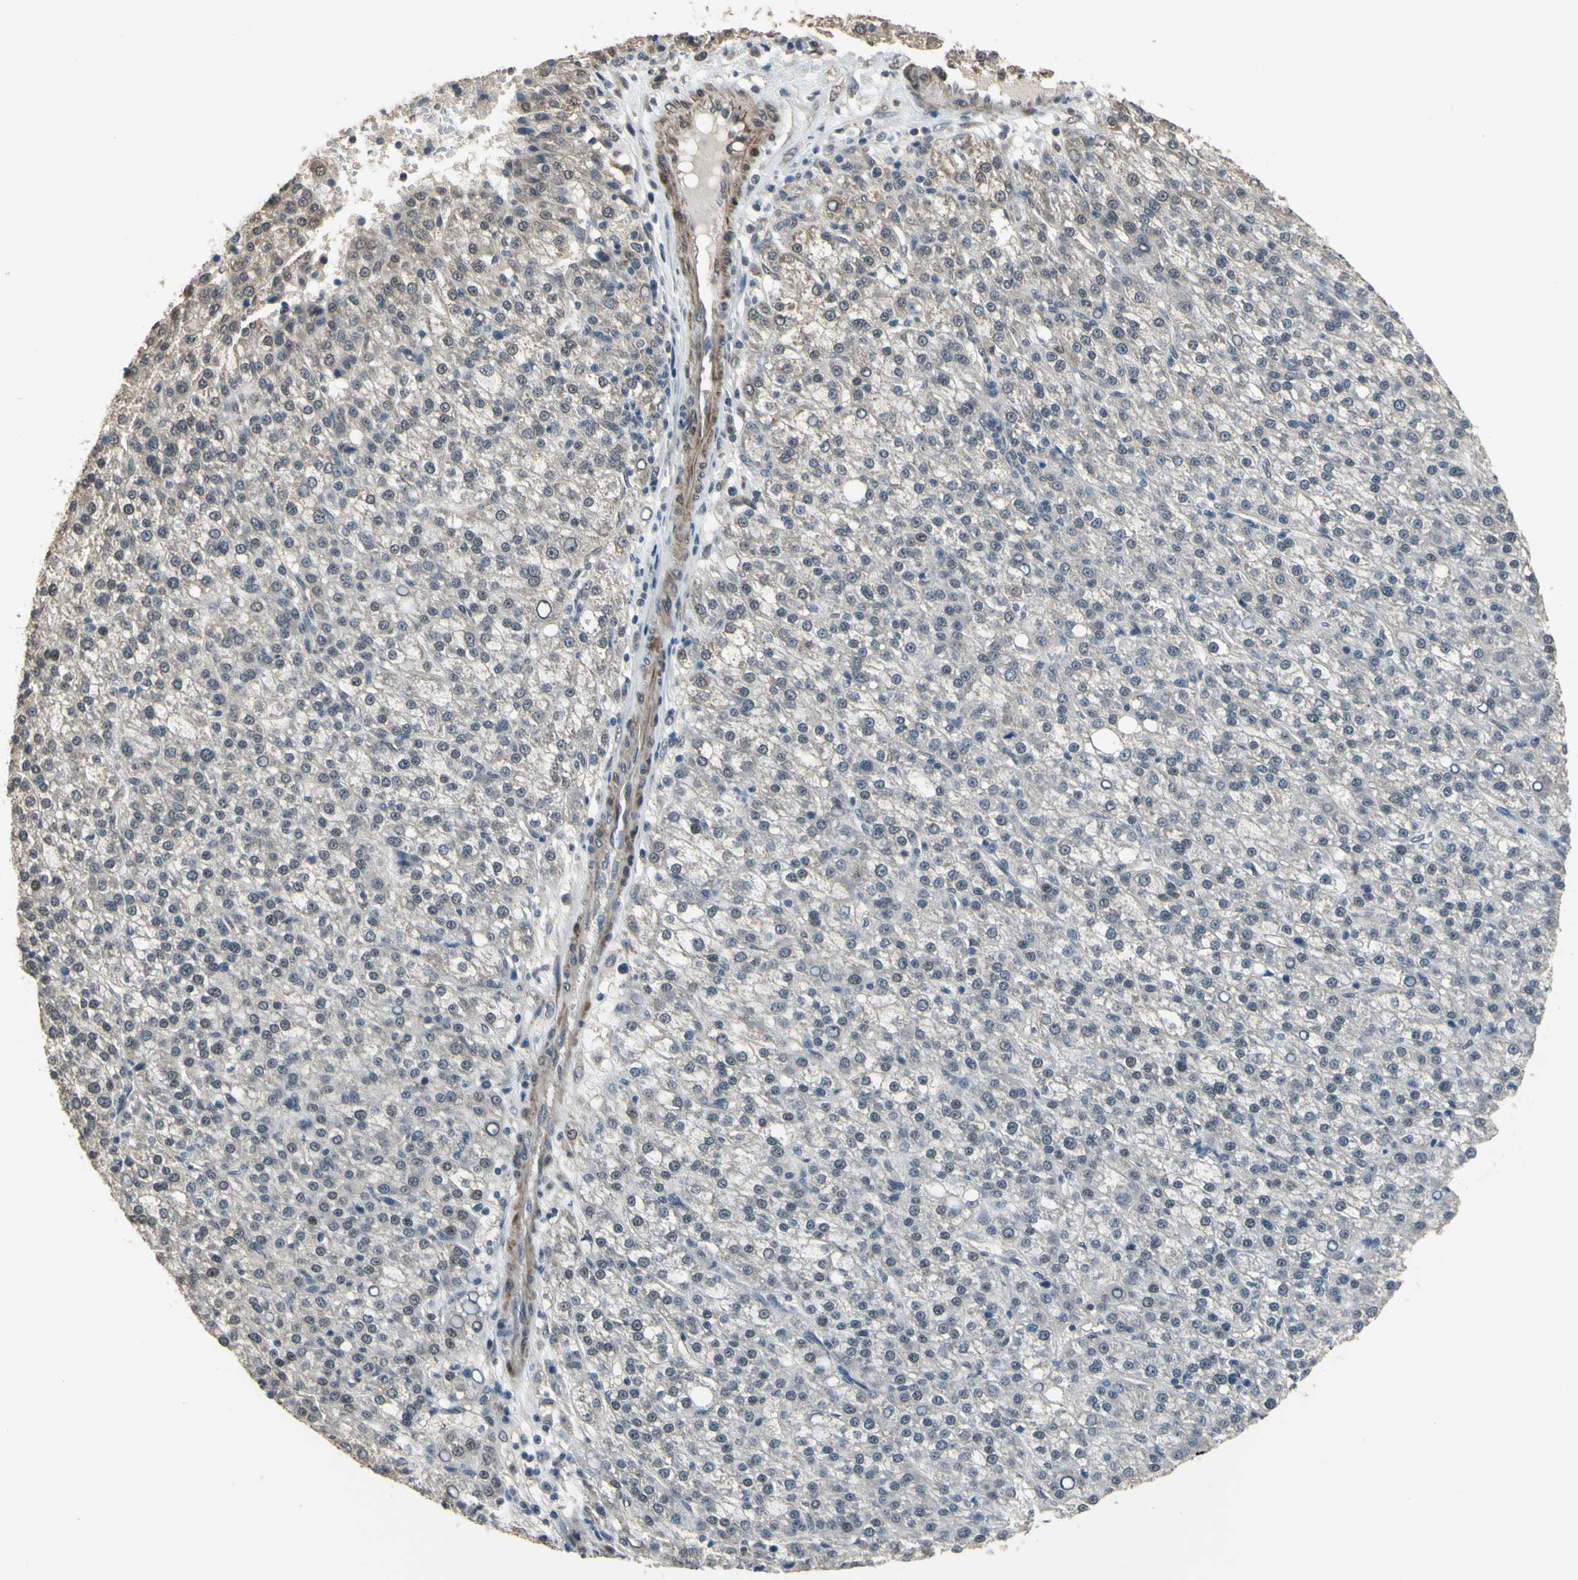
{"staining": {"intensity": "weak", "quantity": "<25%", "location": "nuclear"}, "tissue": "liver cancer", "cell_type": "Tumor cells", "image_type": "cancer", "snomed": [{"axis": "morphology", "description": "Carcinoma, Hepatocellular, NOS"}, {"axis": "topography", "description": "Liver"}], "caption": "IHC micrograph of neoplastic tissue: liver hepatocellular carcinoma stained with DAB (3,3'-diaminobenzidine) shows no significant protein staining in tumor cells.", "gene": "ZNF174", "patient": {"sex": "female", "age": 58}}